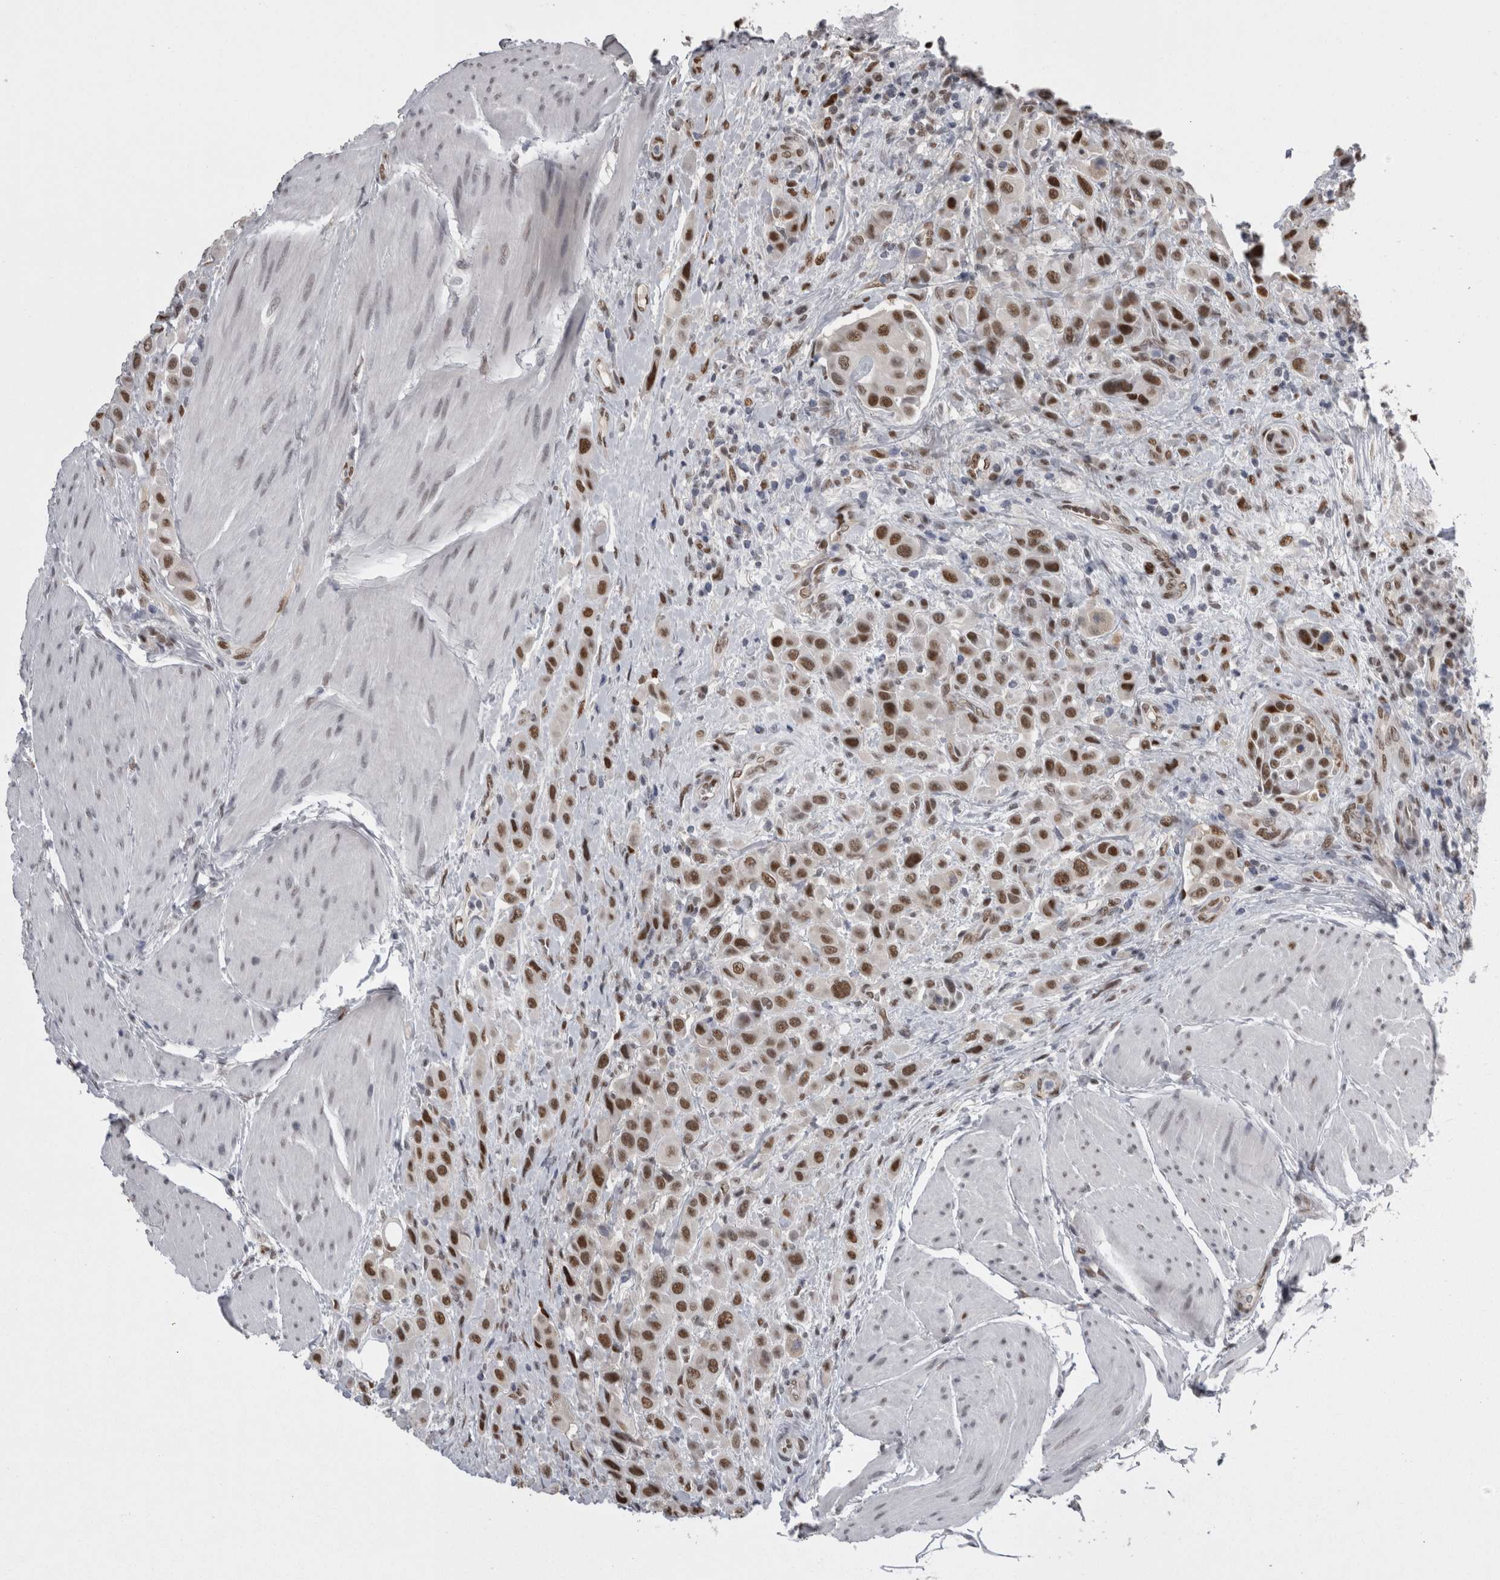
{"staining": {"intensity": "strong", "quantity": ">75%", "location": "nuclear"}, "tissue": "urothelial cancer", "cell_type": "Tumor cells", "image_type": "cancer", "snomed": [{"axis": "morphology", "description": "Urothelial carcinoma, High grade"}, {"axis": "topography", "description": "Urinary bladder"}], "caption": "Urothelial cancer stained with a protein marker reveals strong staining in tumor cells.", "gene": "C1orf54", "patient": {"sex": "male", "age": 50}}